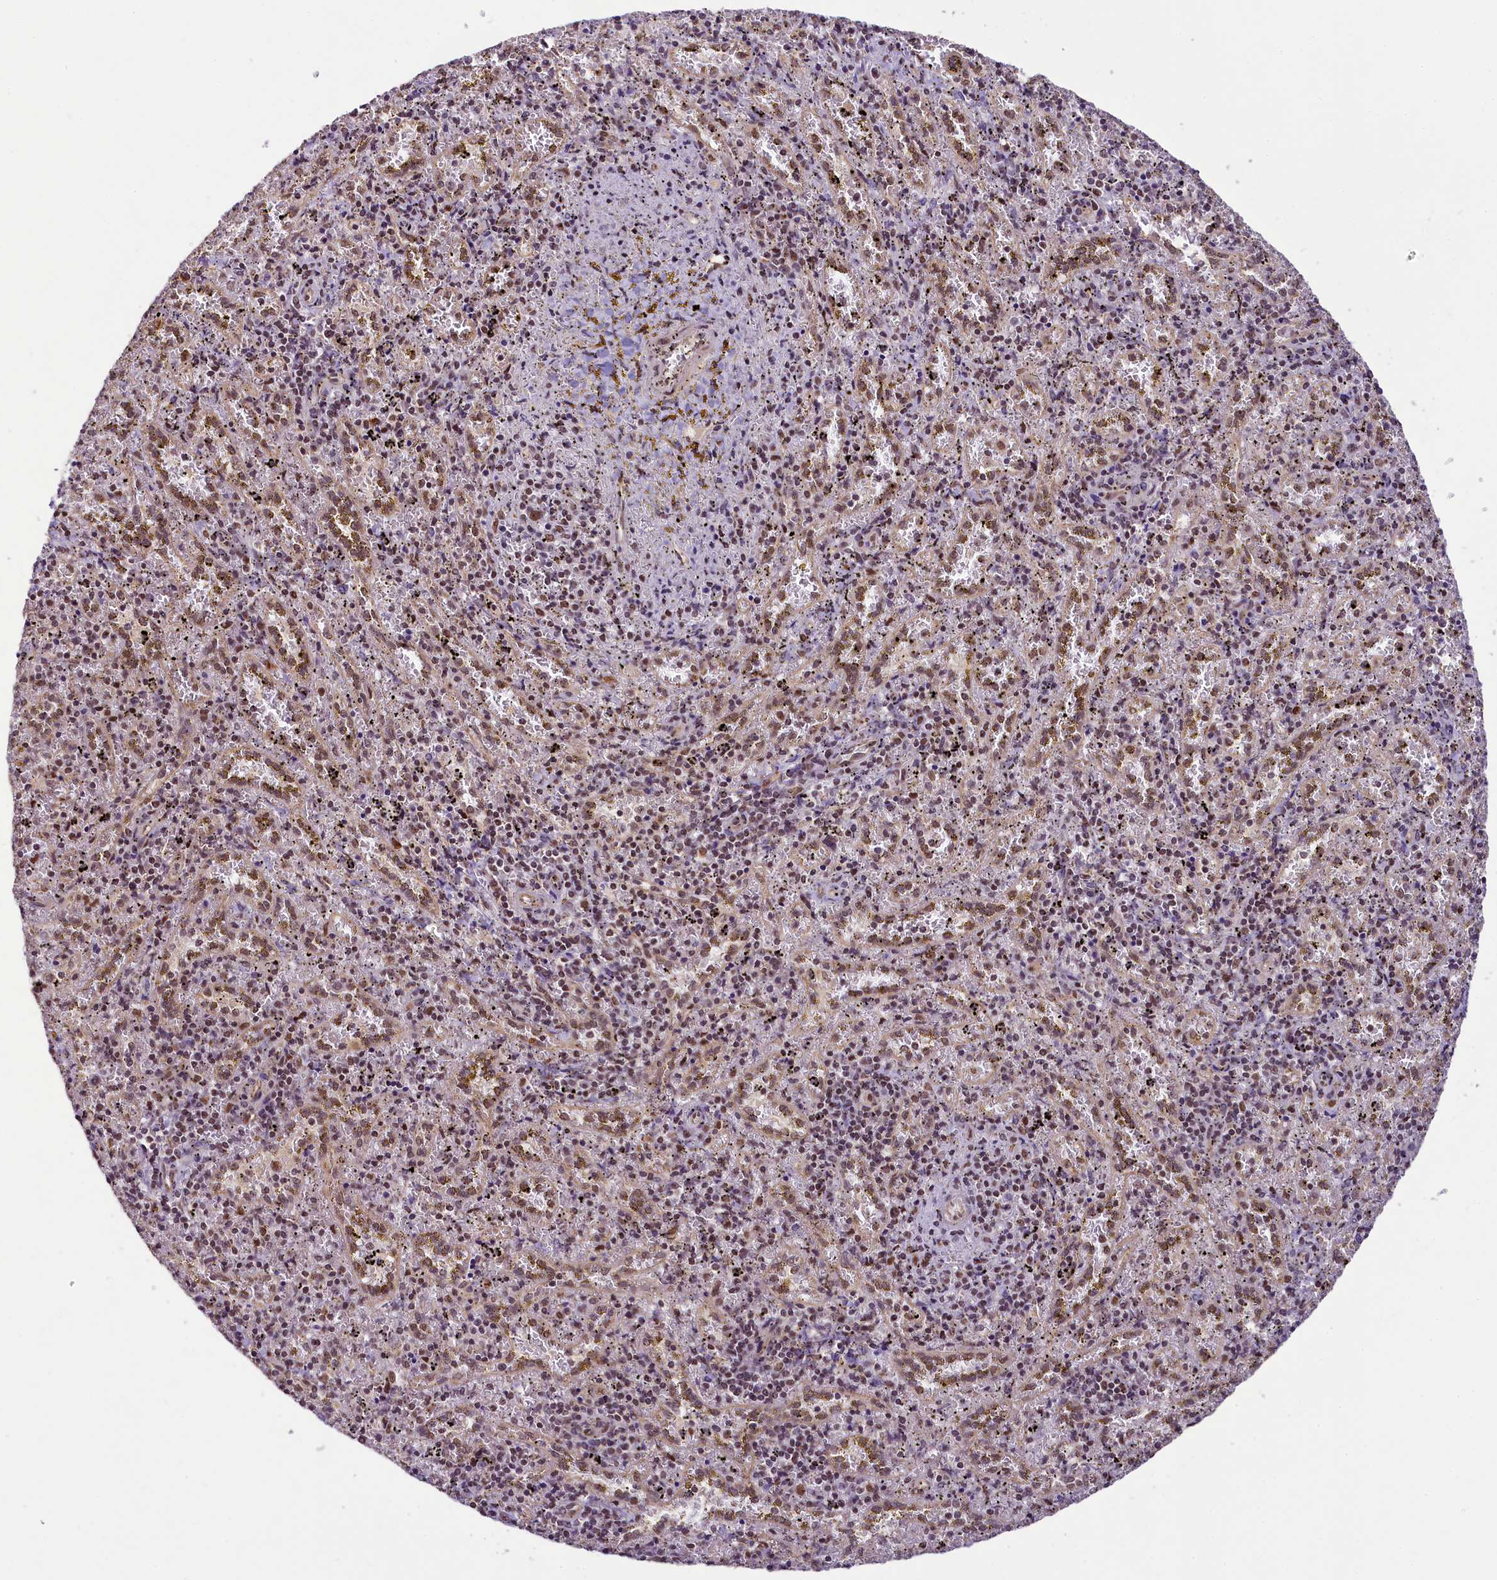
{"staining": {"intensity": "moderate", "quantity": "25%-75%", "location": "nuclear"}, "tissue": "spleen", "cell_type": "Cells in red pulp", "image_type": "normal", "snomed": [{"axis": "morphology", "description": "Normal tissue, NOS"}, {"axis": "topography", "description": "Spleen"}], "caption": "An image of human spleen stained for a protein shows moderate nuclear brown staining in cells in red pulp. Using DAB (3,3'-diaminobenzidine) (brown) and hematoxylin (blue) stains, captured at high magnification using brightfield microscopy.", "gene": "PAF1", "patient": {"sex": "male", "age": 11}}